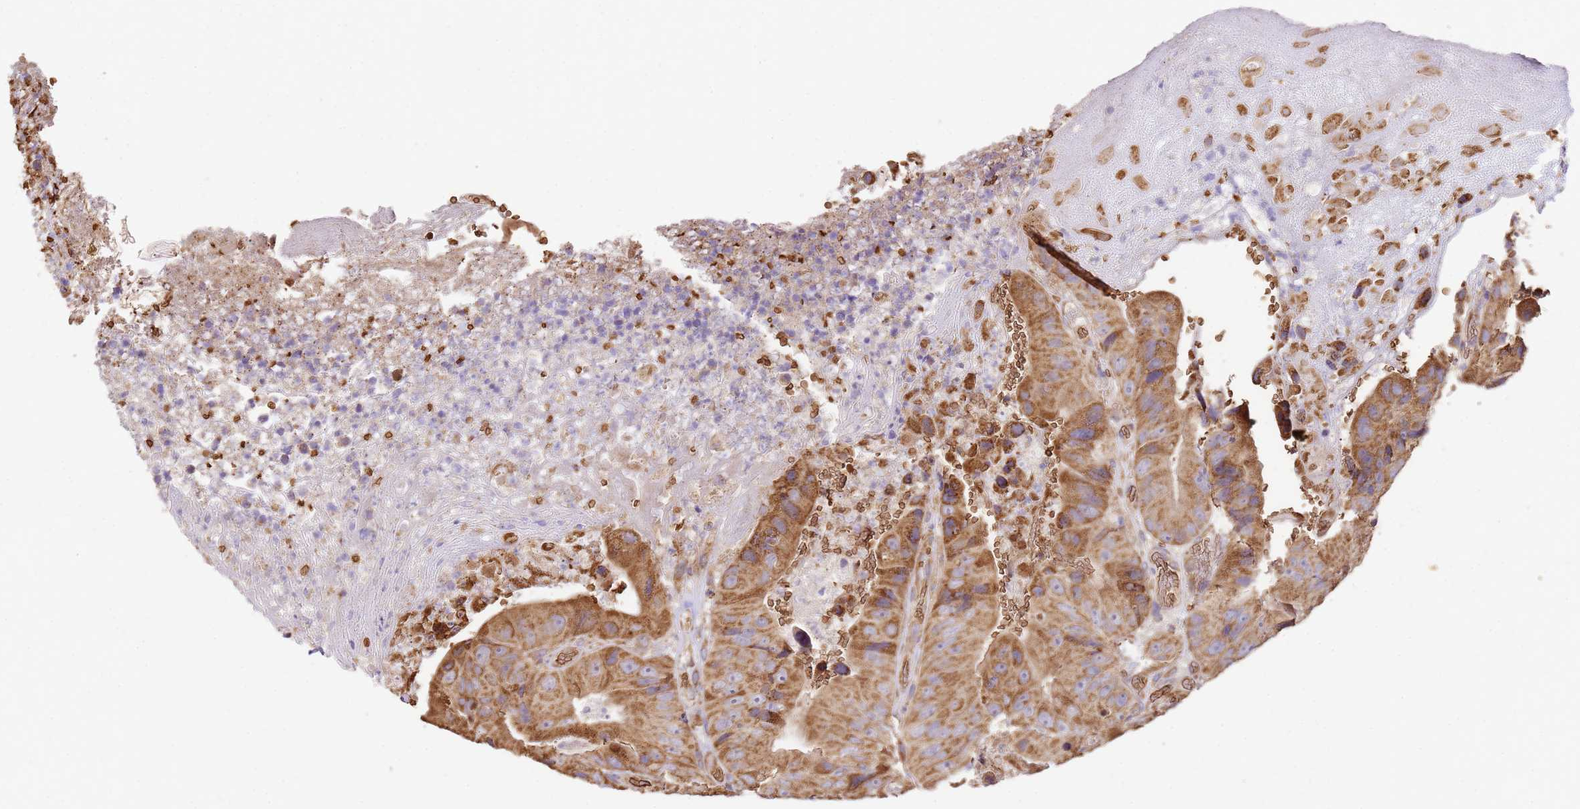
{"staining": {"intensity": "moderate", "quantity": ">75%", "location": "cytoplasmic/membranous"}, "tissue": "colorectal cancer", "cell_type": "Tumor cells", "image_type": "cancer", "snomed": [{"axis": "morphology", "description": "Adenocarcinoma, NOS"}, {"axis": "topography", "description": "Colon"}], "caption": "Immunohistochemical staining of adenocarcinoma (colorectal) exhibits moderate cytoplasmic/membranous protein positivity in about >75% of tumor cells.", "gene": "LRRIQ1", "patient": {"sex": "female", "age": 86}}